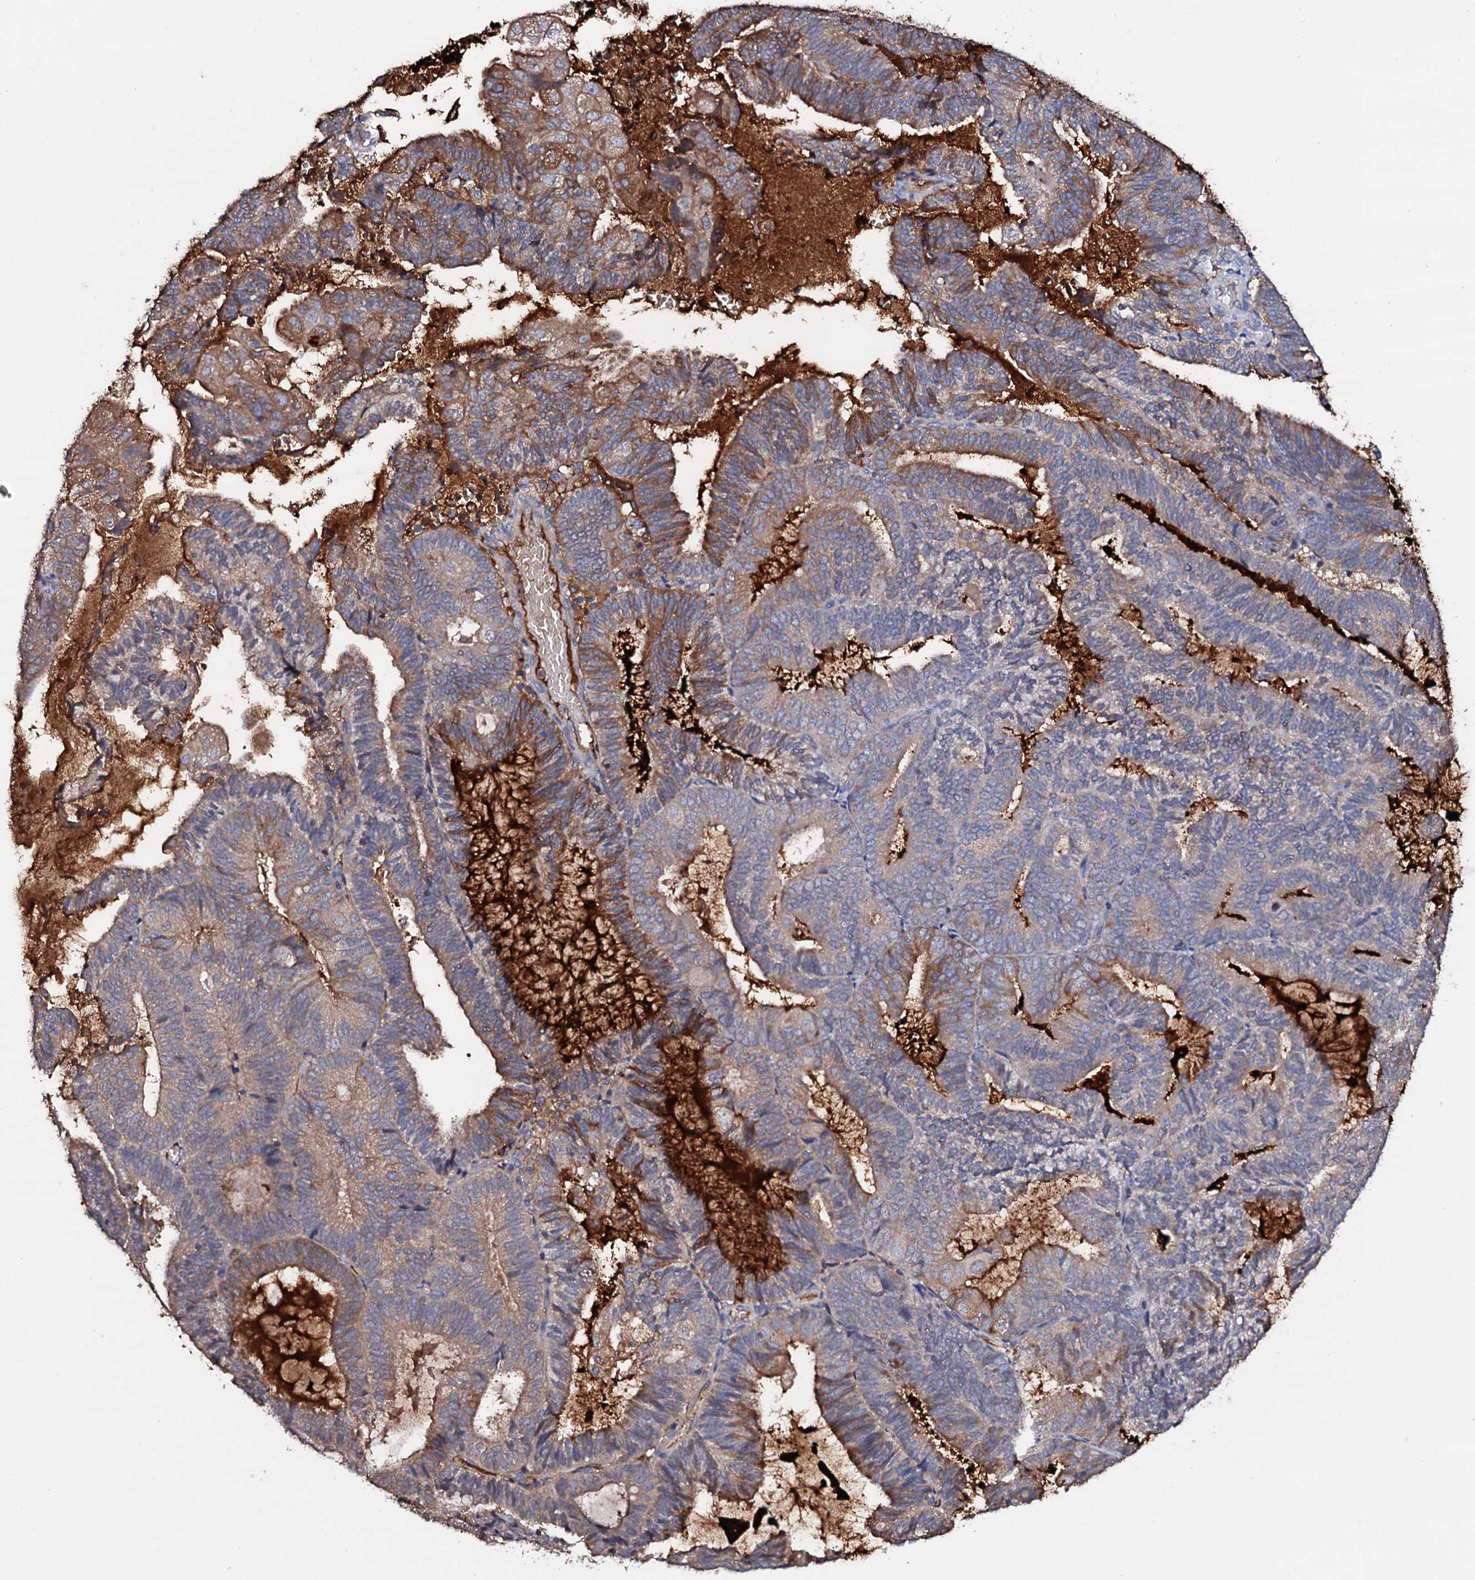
{"staining": {"intensity": "moderate", "quantity": ">75%", "location": "cytoplasmic/membranous"}, "tissue": "endometrial cancer", "cell_type": "Tumor cells", "image_type": "cancer", "snomed": [{"axis": "morphology", "description": "Adenocarcinoma, NOS"}, {"axis": "topography", "description": "Endometrium"}], "caption": "The photomicrograph displays staining of endometrial cancer (adenocarcinoma), revealing moderate cytoplasmic/membranous protein staining (brown color) within tumor cells.", "gene": "TCAF2", "patient": {"sex": "female", "age": 81}}